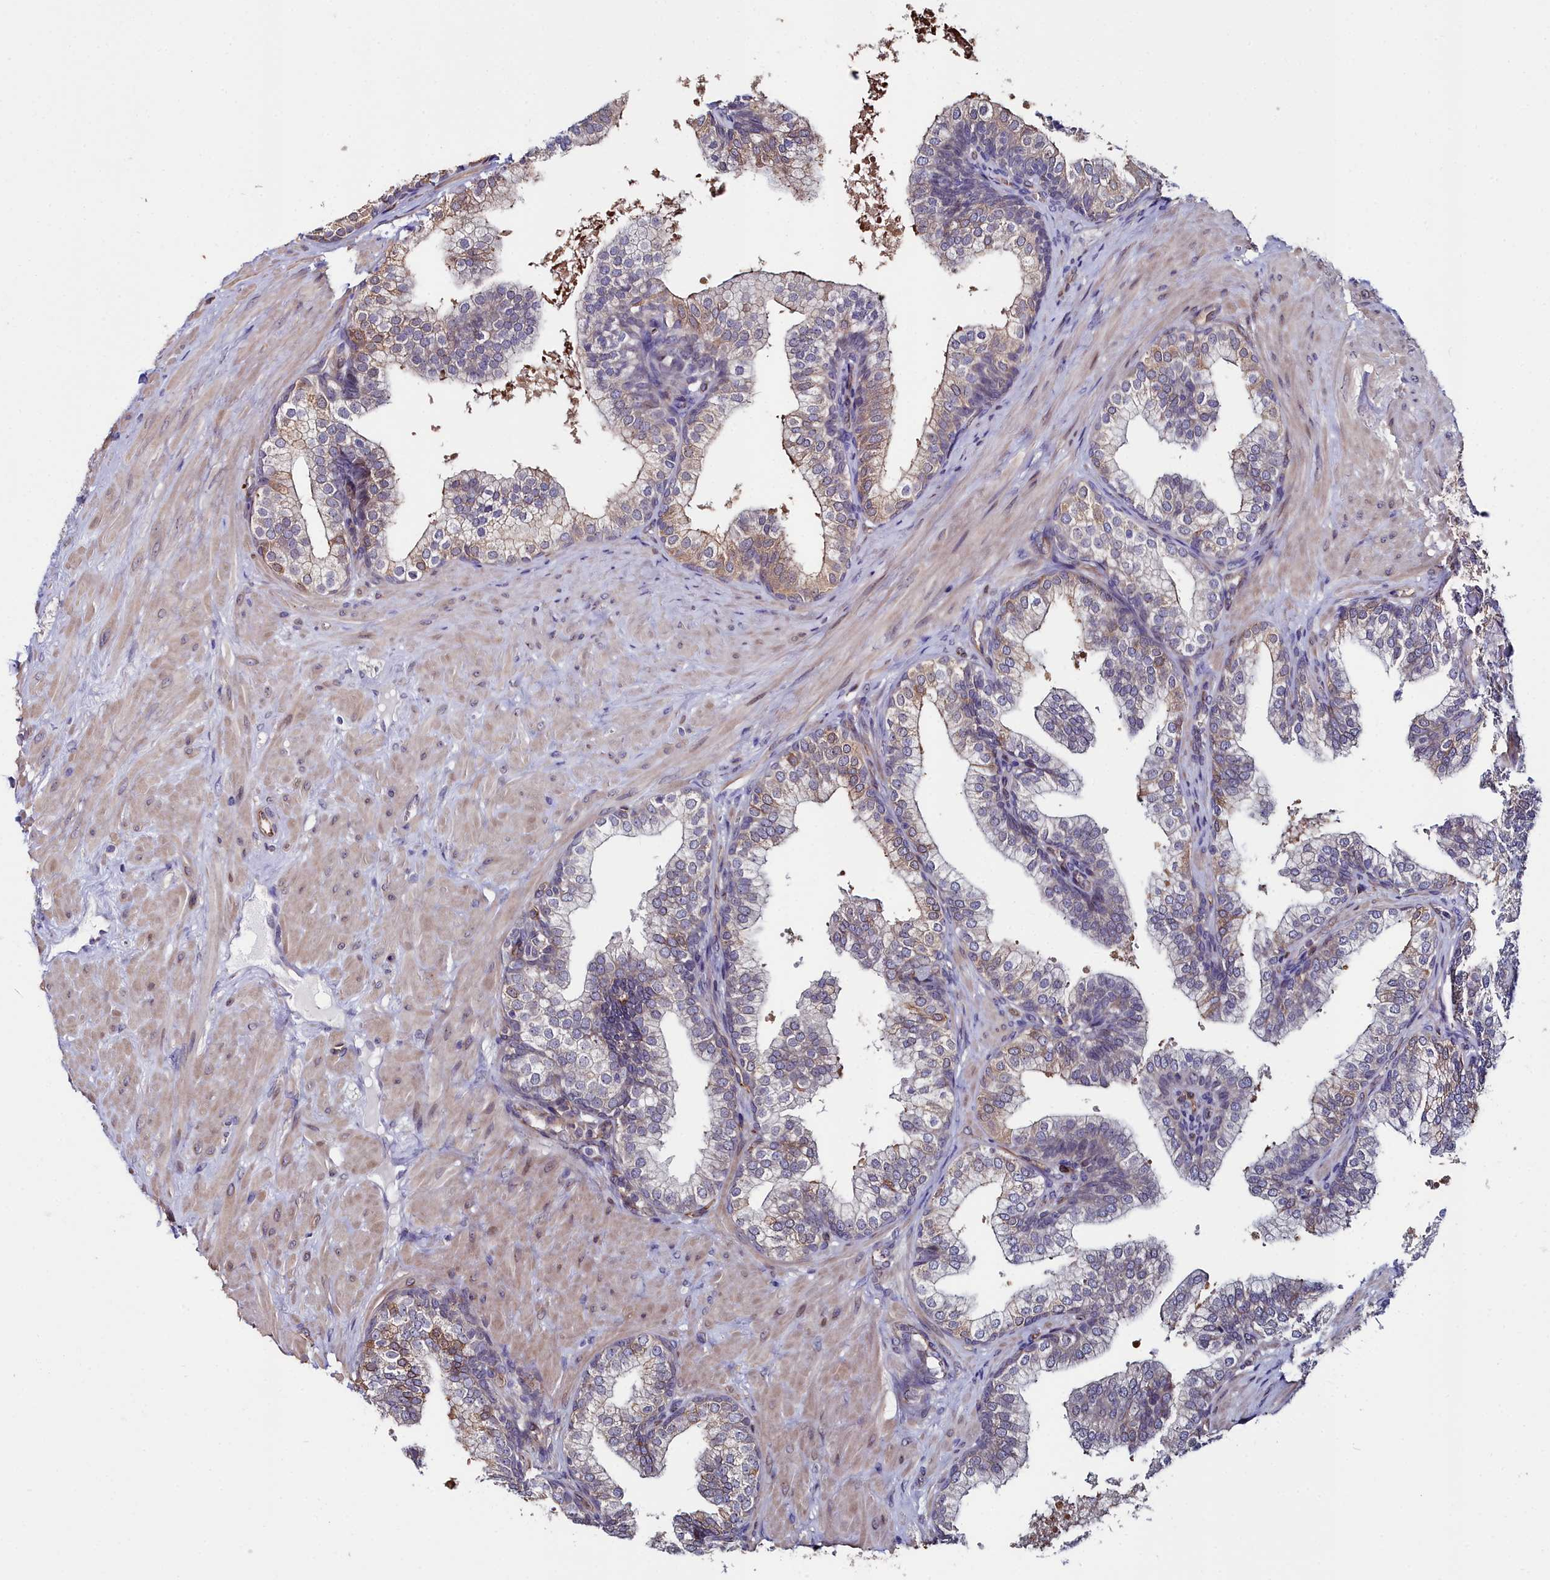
{"staining": {"intensity": "moderate", "quantity": "<25%", "location": "cytoplasmic/membranous"}, "tissue": "prostate", "cell_type": "Glandular cells", "image_type": "normal", "snomed": [{"axis": "morphology", "description": "Normal tissue, NOS"}, {"axis": "topography", "description": "Prostate"}], "caption": "Immunohistochemical staining of unremarkable human prostate displays low levels of moderate cytoplasmic/membranous staining in about <25% of glandular cells.", "gene": "C4orf19", "patient": {"sex": "male", "age": 60}}